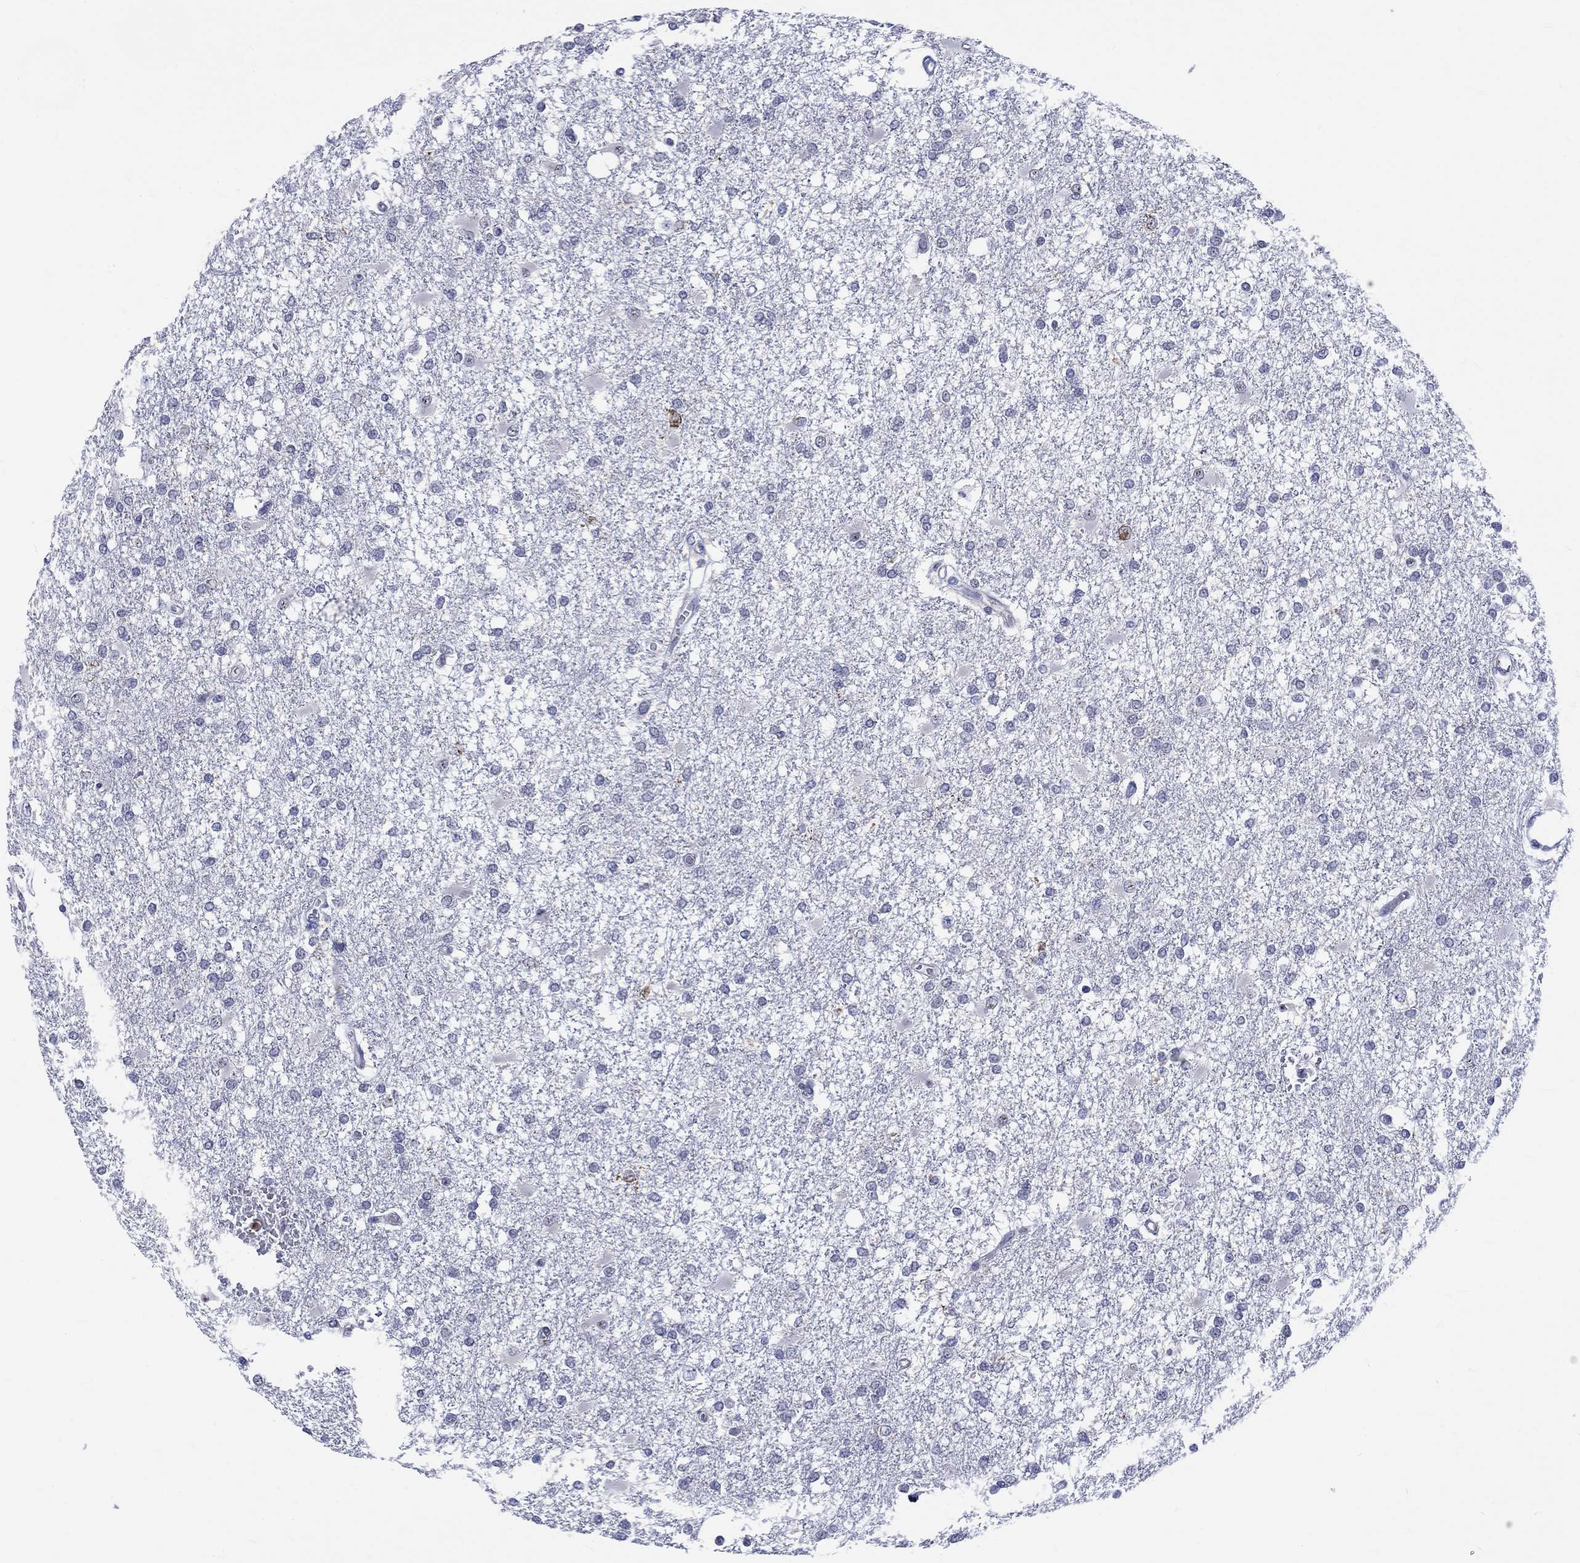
{"staining": {"intensity": "negative", "quantity": "none", "location": "none"}, "tissue": "glioma", "cell_type": "Tumor cells", "image_type": "cancer", "snomed": [{"axis": "morphology", "description": "Glioma, malignant, High grade"}, {"axis": "topography", "description": "Cerebral cortex"}], "caption": "Micrograph shows no protein positivity in tumor cells of glioma tissue.", "gene": "ST6GALNAC1", "patient": {"sex": "male", "age": 79}}